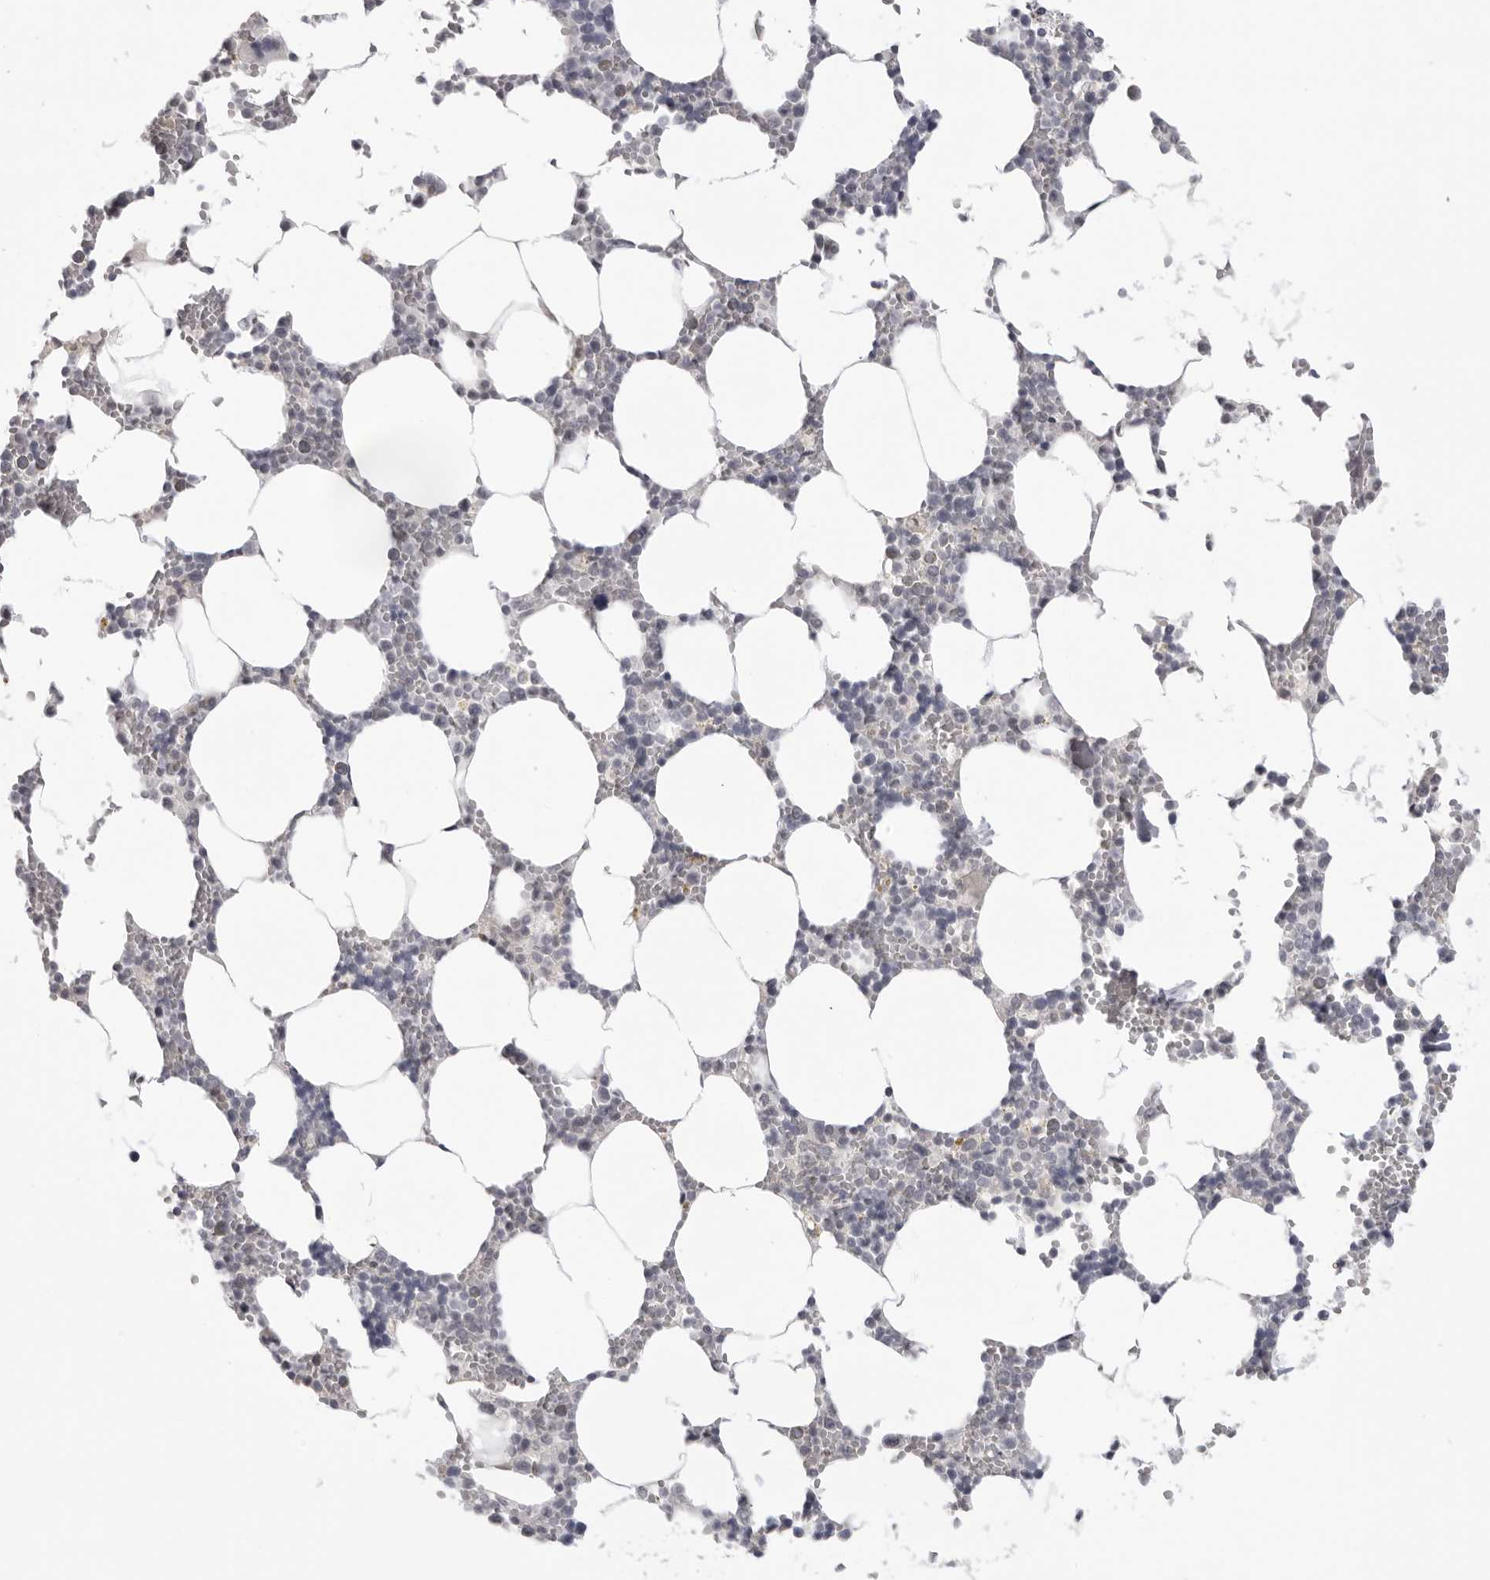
{"staining": {"intensity": "negative", "quantity": "none", "location": "none"}, "tissue": "bone marrow", "cell_type": "Hematopoietic cells", "image_type": "normal", "snomed": [{"axis": "morphology", "description": "Normal tissue, NOS"}, {"axis": "topography", "description": "Bone marrow"}], "caption": "Protein analysis of normal bone marrow displays no significant staining in hematopoietic cells. (DAB (3,3'-diaminobenzidine) immunohistochemistry with hematoxylin counter stain).", "gene": "ACP6", "patient": {"sex": "male", "age": 70}}